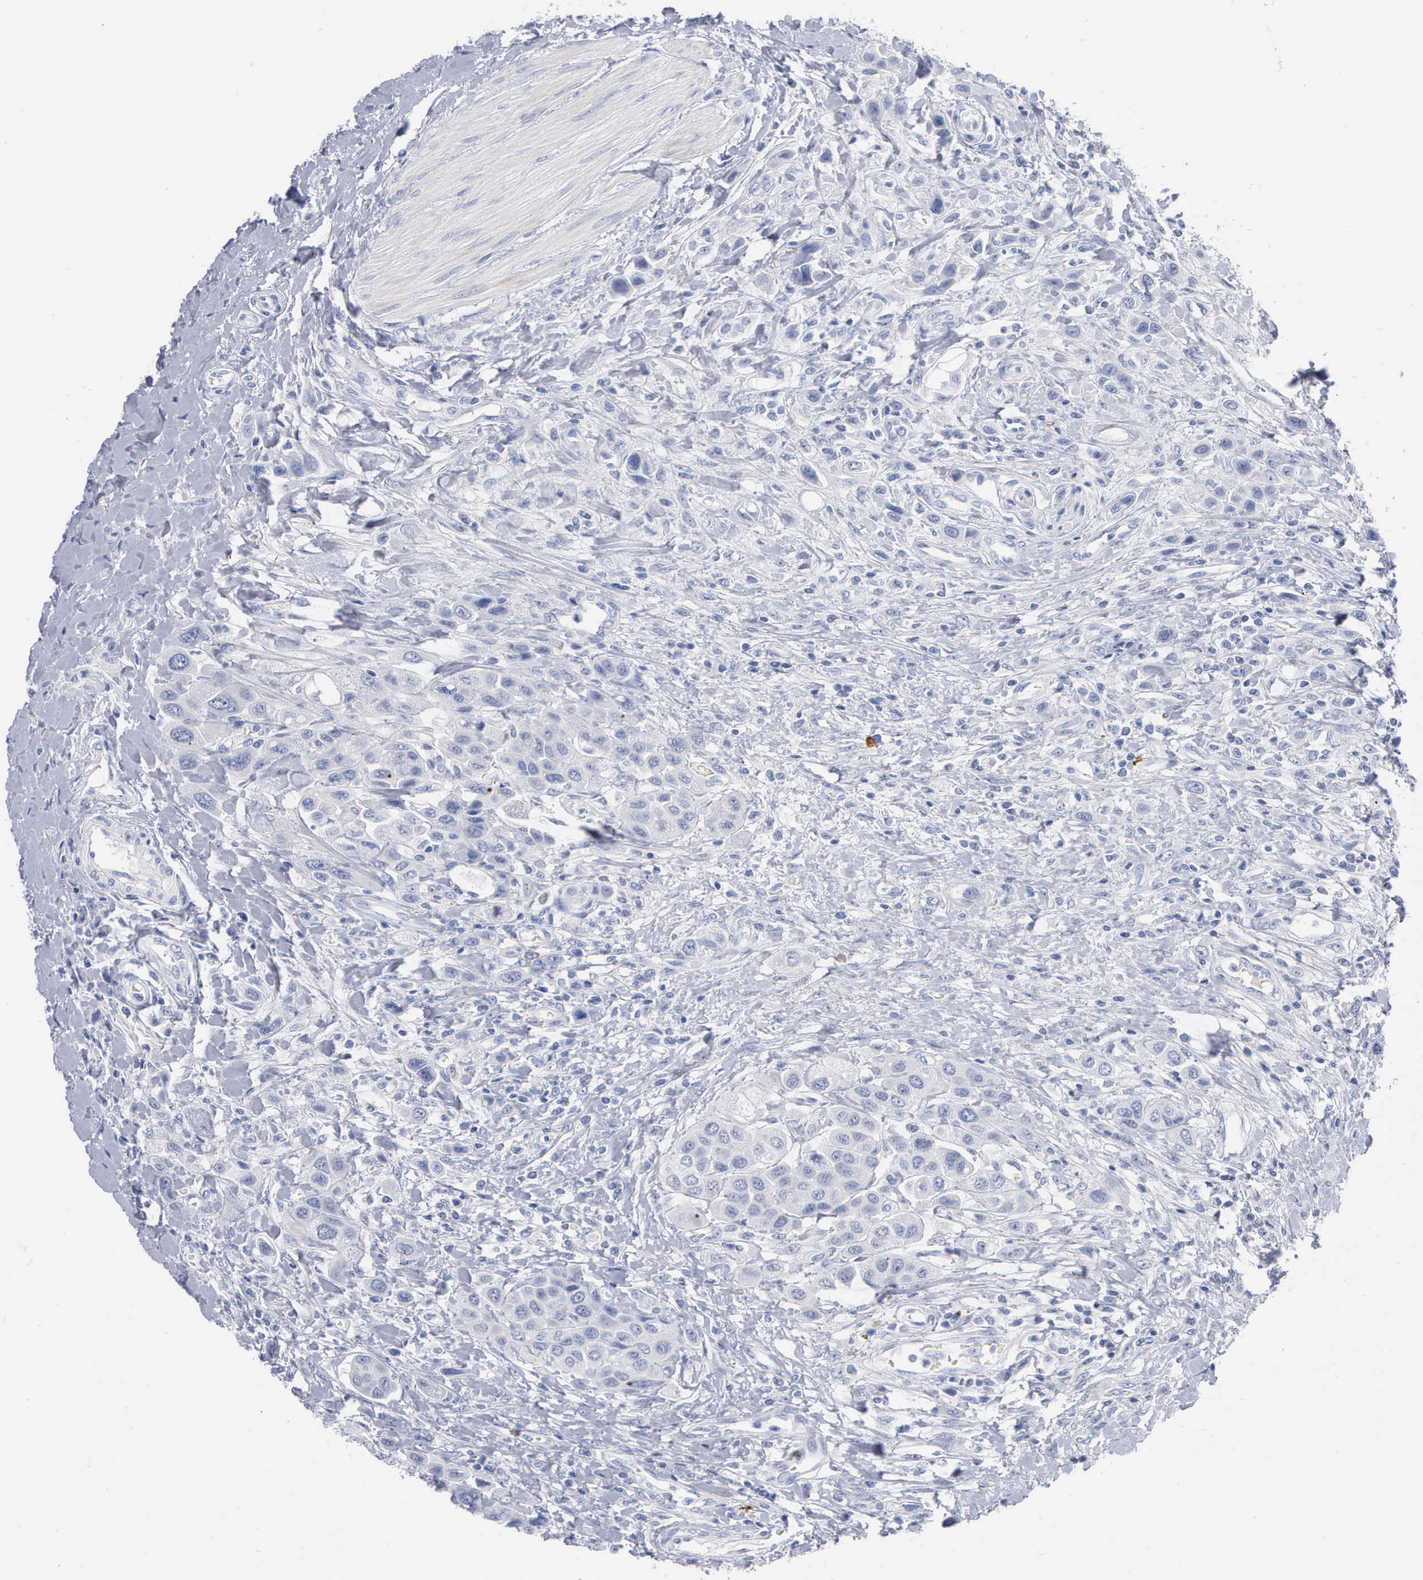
{"staining": {"intensity": "negative", "quantity": "none", "location": "none"}, "tissue": "urothelial cancer", "cell_type": "Tumor cells", "image_type": "cancer", "snomed": [{"axis": "morphology", "description": "Urothelial carcinoma, High grade"}, {"axis": "topography", "description": "Urinary bladder"}], "caption": "This is an immunohistochemistry image of high-grade urothelial carcinoma. There is no positivity in tumor cells.", "gene": "ASPHD2", "patient": {"sex": "male", "age": 50}}